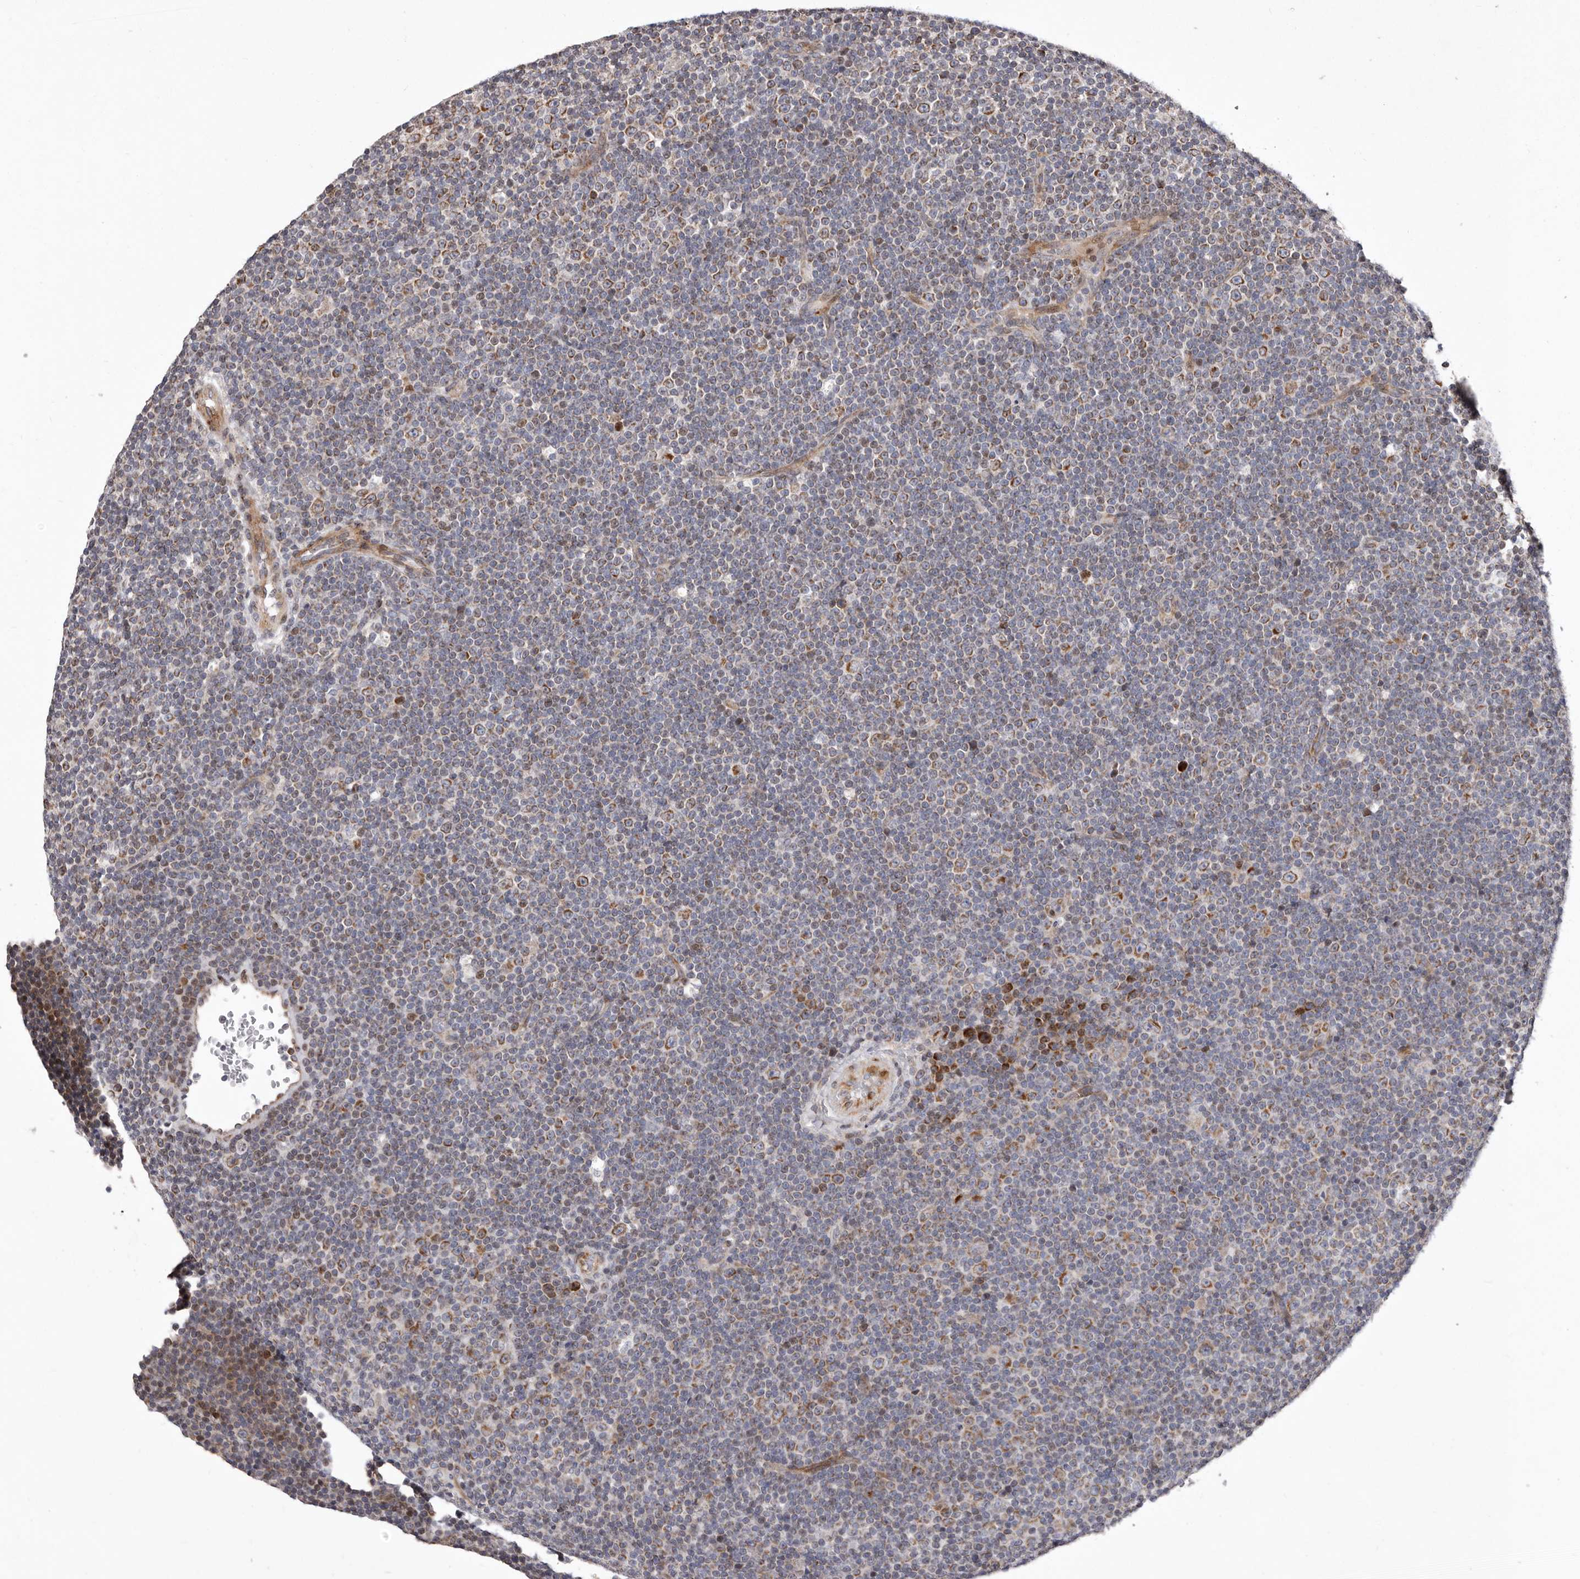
{"staining": {"intensity": "moderate", "quantity": ">75%", "location": "cytoplasmic/membranous"}, "tissue": "lymphoma", "cell_type": "Tumor cells", "image_type": "cancer", "snomed": [{"axis": "morphology", "description": "Malignant lymphoma, non-Hodgkin's type, Low grade"}, {"axis": "topography", "description": "Lymph node"}], "caption": "Immunohistochemistry image of neoplastic tissue: human lymphoma stained using immunohistochemistry (IHC) exhibits medium levels of moderate protein expression localized specifically in the cytoplasmic/membranous of tumor cells, appearing as a cytoplasmic/membranous brown color.", "gene": "TIMM17B", "patient": {"sex": "female", "age": 67}}